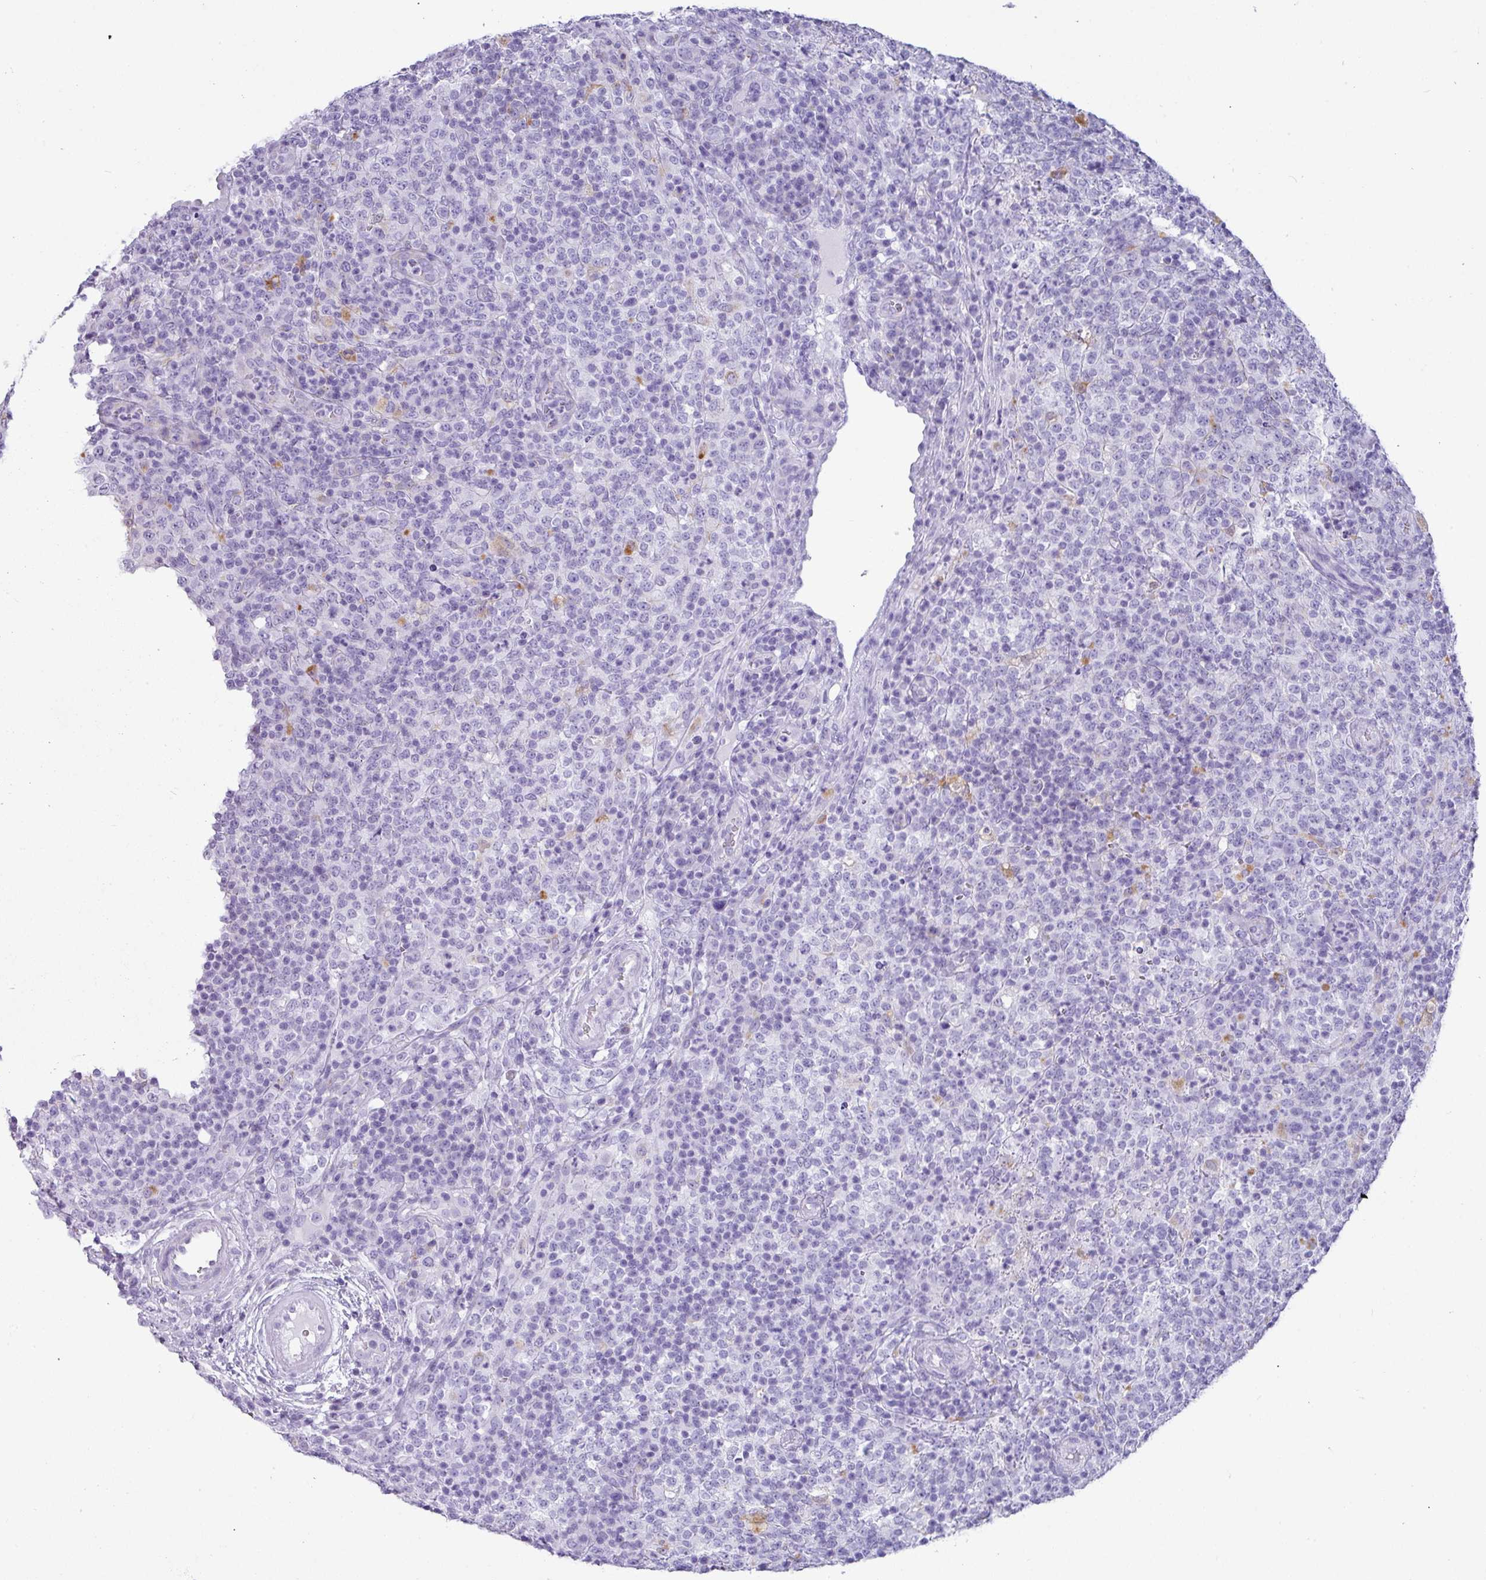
{"staining": {"intensity": "negative", "quantity": "none", "location": "none"}, "tissue": "lymphoma", "cell_type": "Tumor cells", "image_type": "cancer", "snomed": [{"axis": "morphology", "description": "Malignant lymphoma, non-Hodgkin's type, High grade"}, {"axis": "topography", "description": "Lymph node"}], "caption": "Immunohistochemistry (IHC) micrograph of high-grade malignant lymphoma, non-Hodgkin's type stained for a protein (brown), which displays no expression in tumor cells.", "gene": "NCCRP1", "patient": {"sex": "male", "age": 54}}